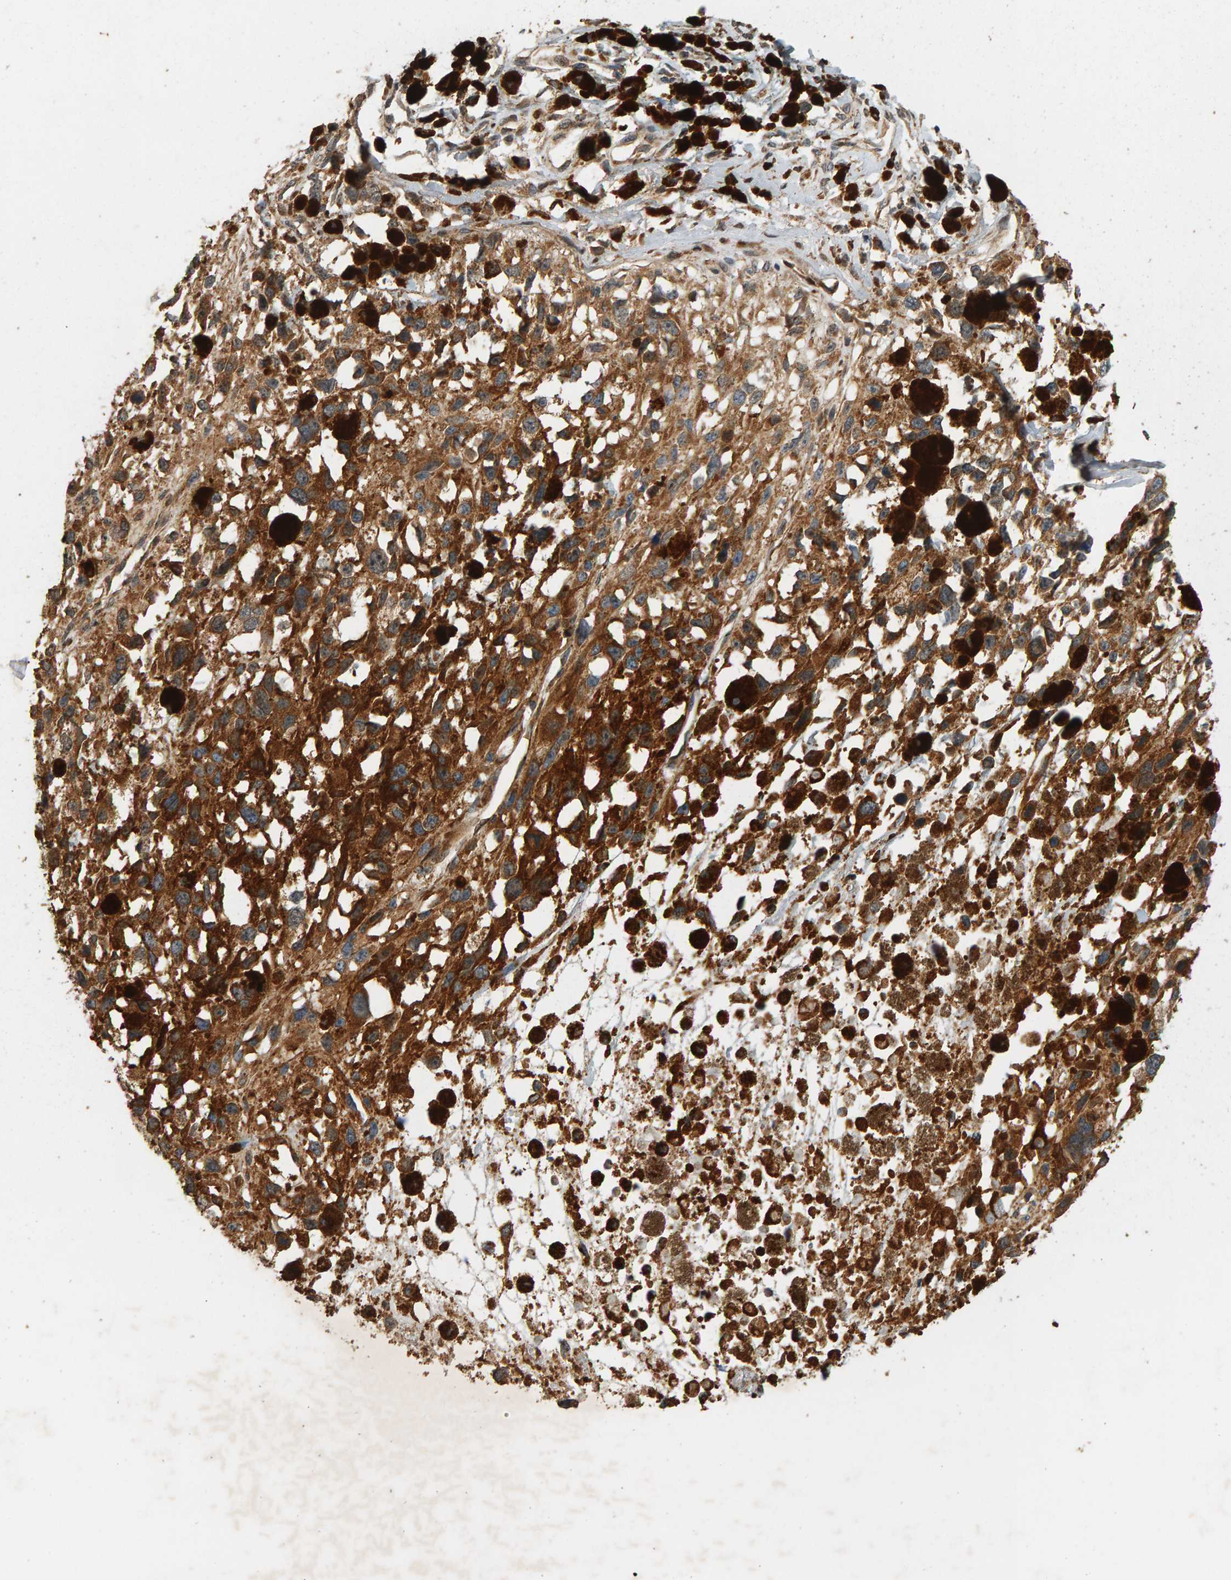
{"staining": {"intensity": "moderate", "quantity": ">75%", "location": "cytoplasmic/membranous"}, "tissue": "melanoma", "cell_type": "Tumor cells", "image_type": "cancer", "snomed": [{"axis": "morphology", "description": "Malignant melanoma, Metastatic site"}, {"axis": "topography", "description": "Lymph node"}], "caption": "Immunohistochemistry (IHC) of human malignant melanoma (metastatic site) exhibits medium levels of moderate cytoplasmic/membranous expression in approximately >75% of tumor cells.", "gene": "GSTK1", "patient": {"sex": "male", "age": 59}}